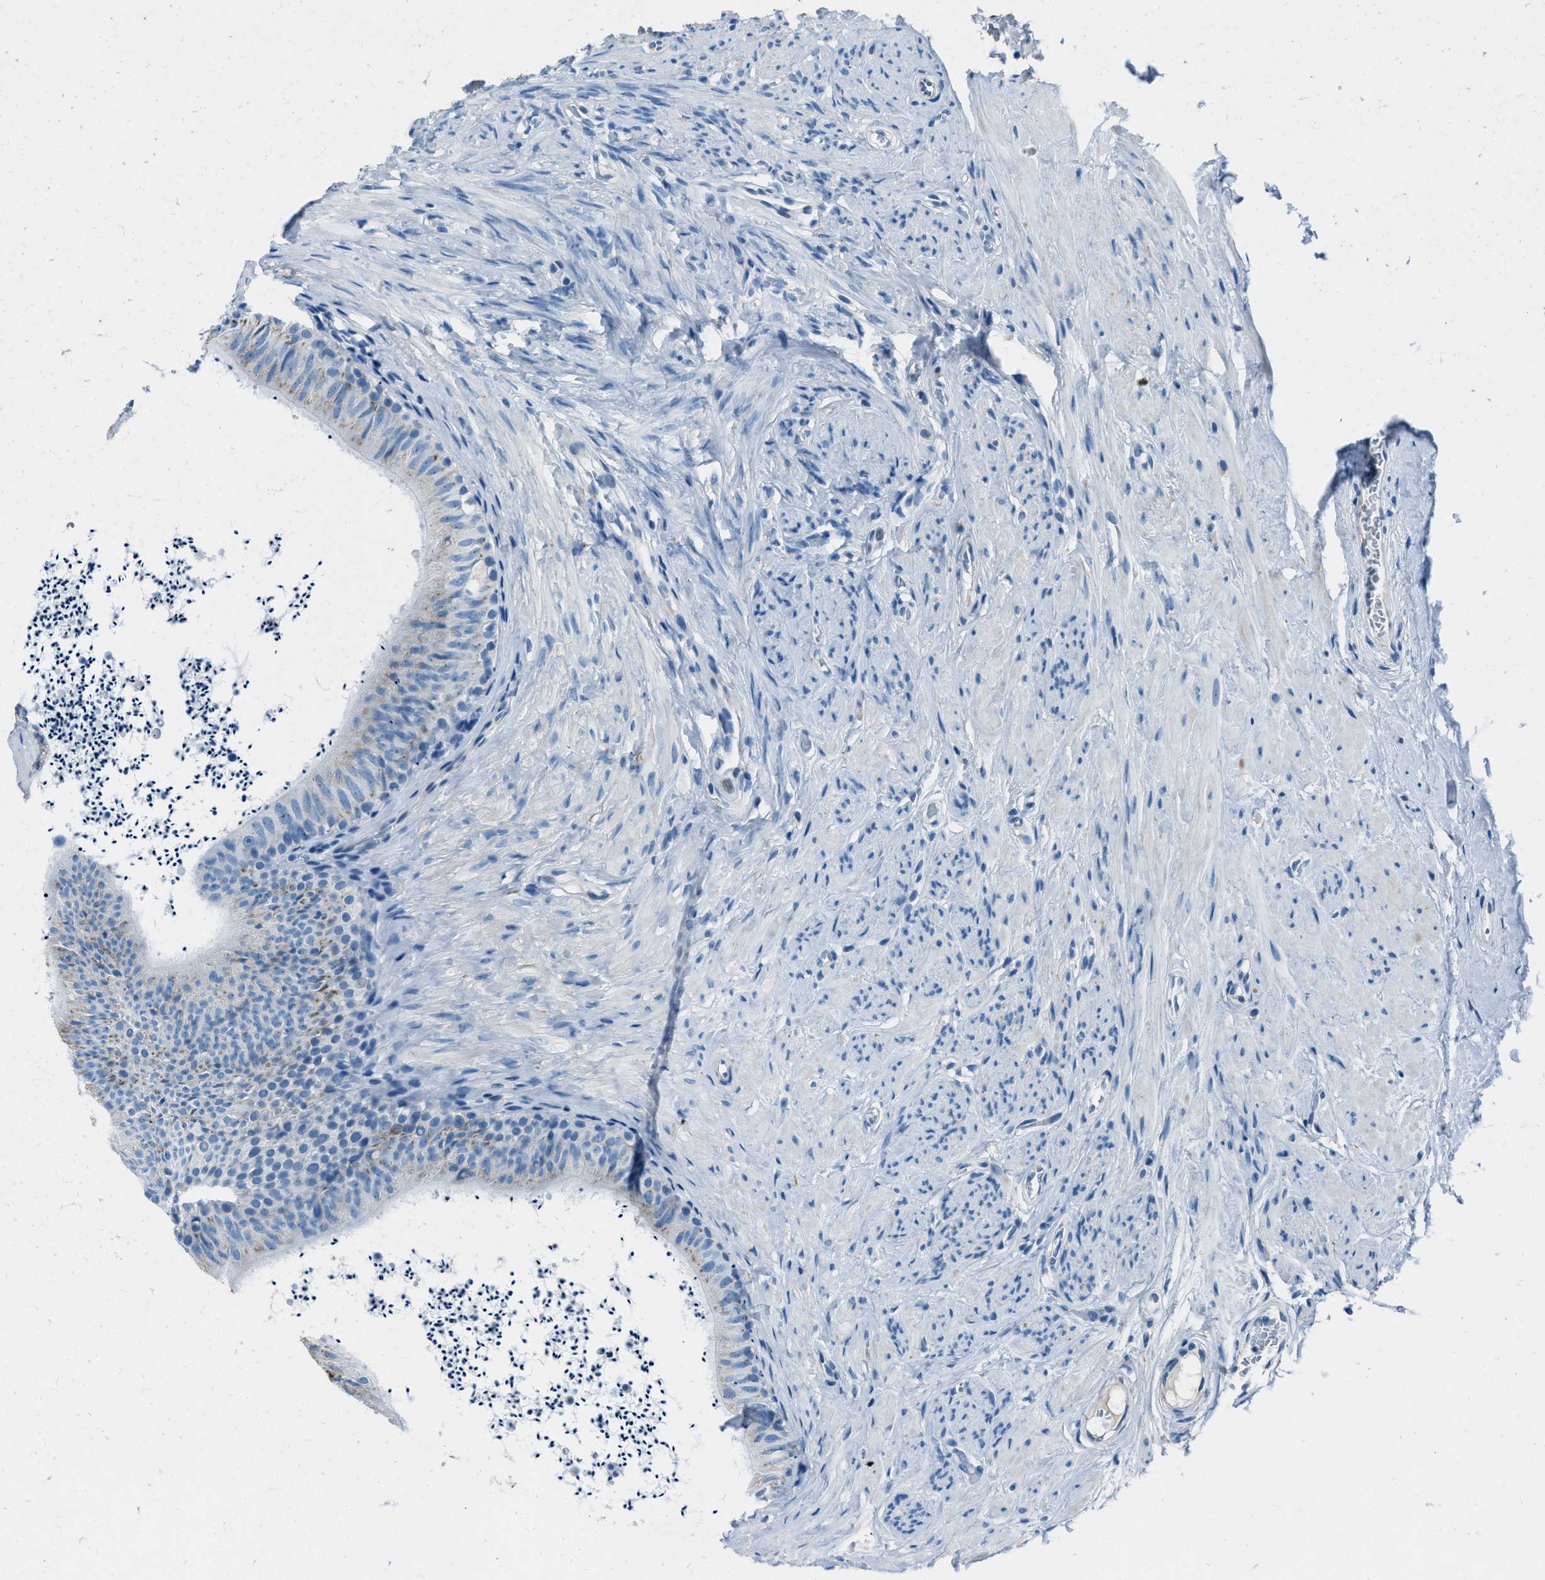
{"staining": {"intensity": "weak", "quantity": "<25%", "location": "cytoplasmic/membranous"}, "tissue": "epididymis", "cell_type": "Glandular cells", "image_type": "normal", "snomed": [{"axis": "morphology", "description": "Normal tissue, NOS"}, {"axis": "topography", "description": "Epididymis"}], "caption": "Unremarkable epididymis was stained to show a protein in brown. There is no significant positivity in glandular cells.", "gene": "AMACR", "patient": {"sex": "male", "age": 56}}